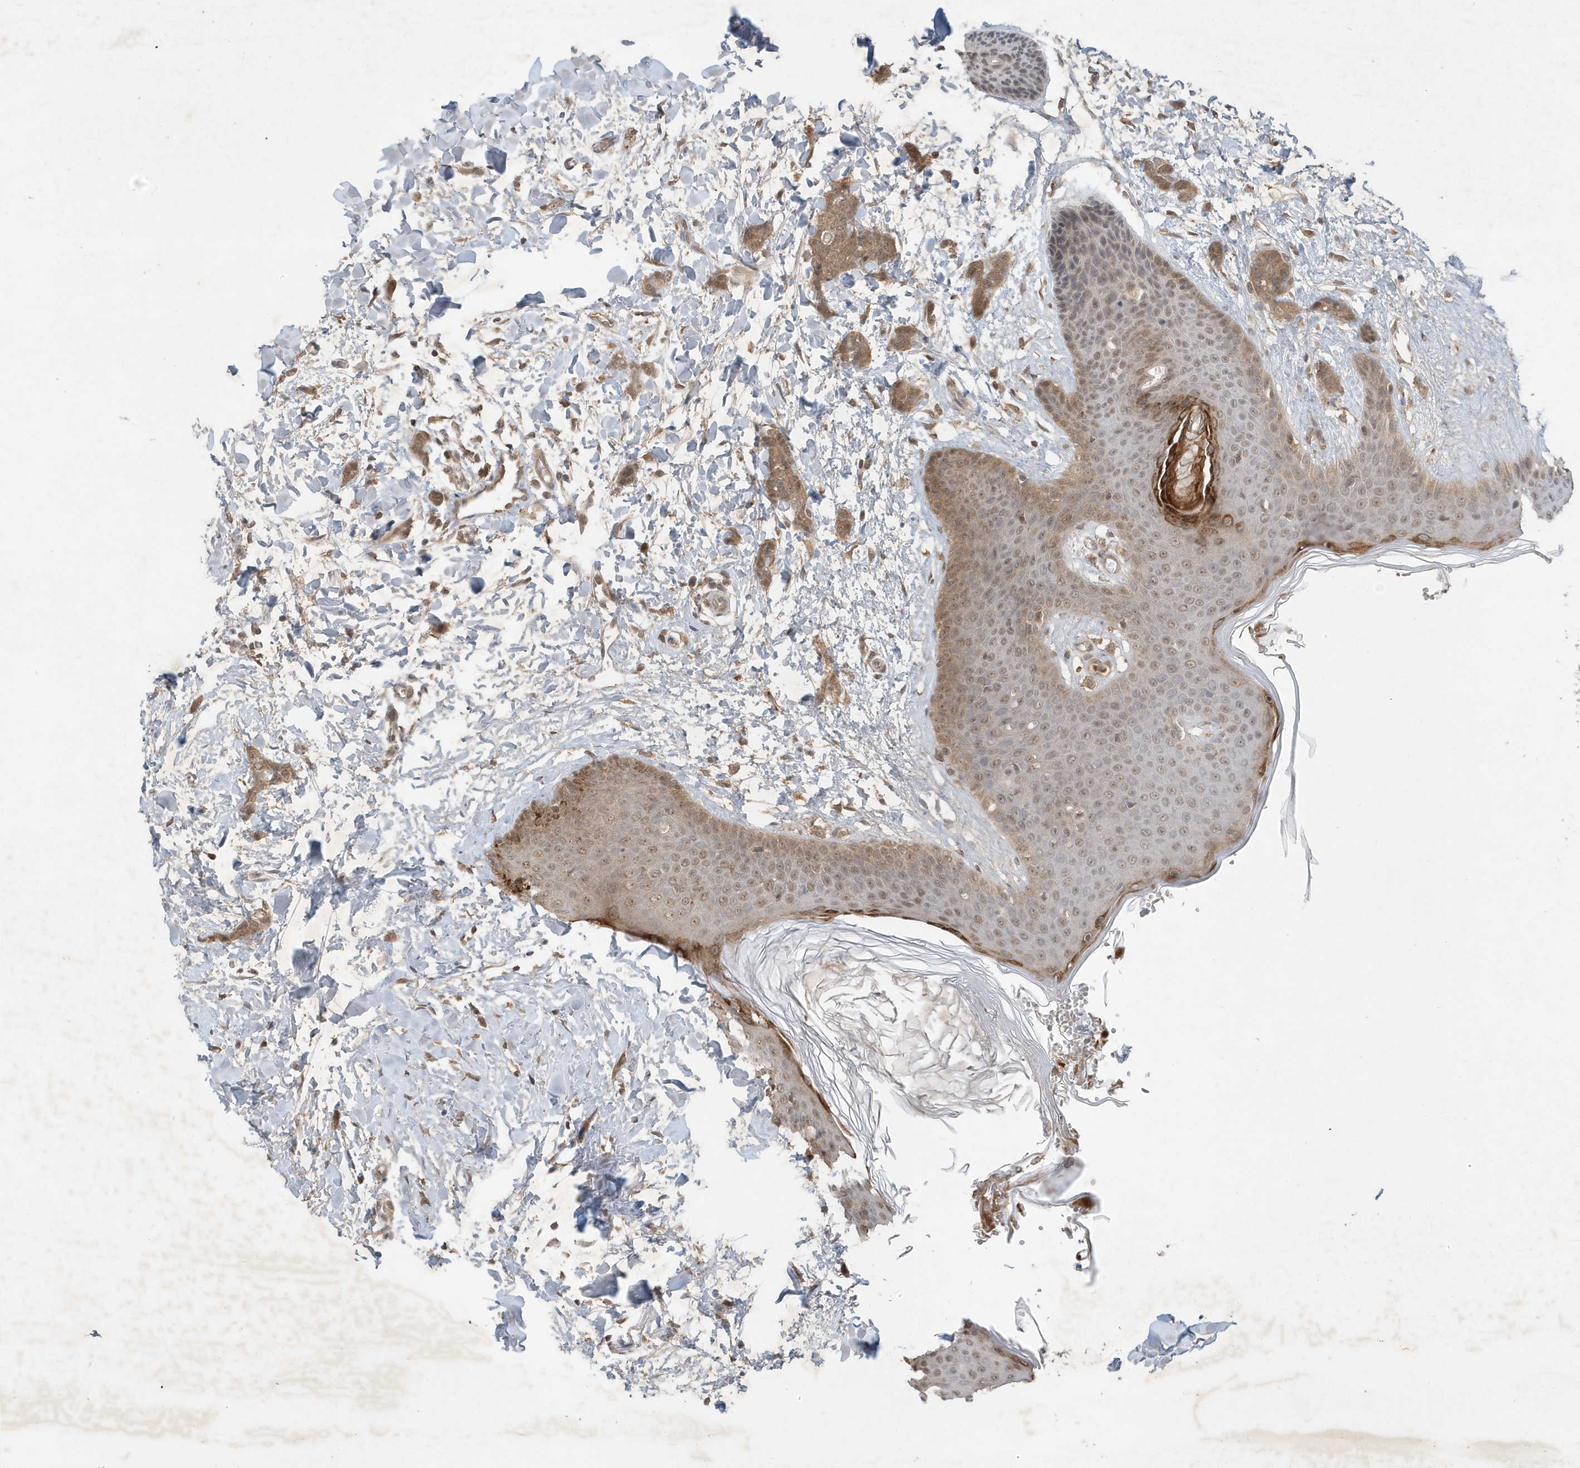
{"staining": {"intensity": "moderate", "quantity": ">75%", "location": "cytoplasmic/membranous"}, "tissue": "breast cancer", "cell_type": "Tumor cells", "image_type": "cancer", "snomed": [{"axis": "morphology", "description": "Lobular carcinoma"}, {"axis": "topography", "description": "Skin"}, {"axis": "topography", "description": "Breast"}], "caption": "Breast lobular carcinoma stained for a protein exhibits moderate cytoplasmic/membranous positivity in tumor cells. (DAB (3,3'-diaminobenzidine) IHC with brightfield microscopy, high magnification).", "gene": "ABCB9", "patient": {"sex": "female", "age": 46}}